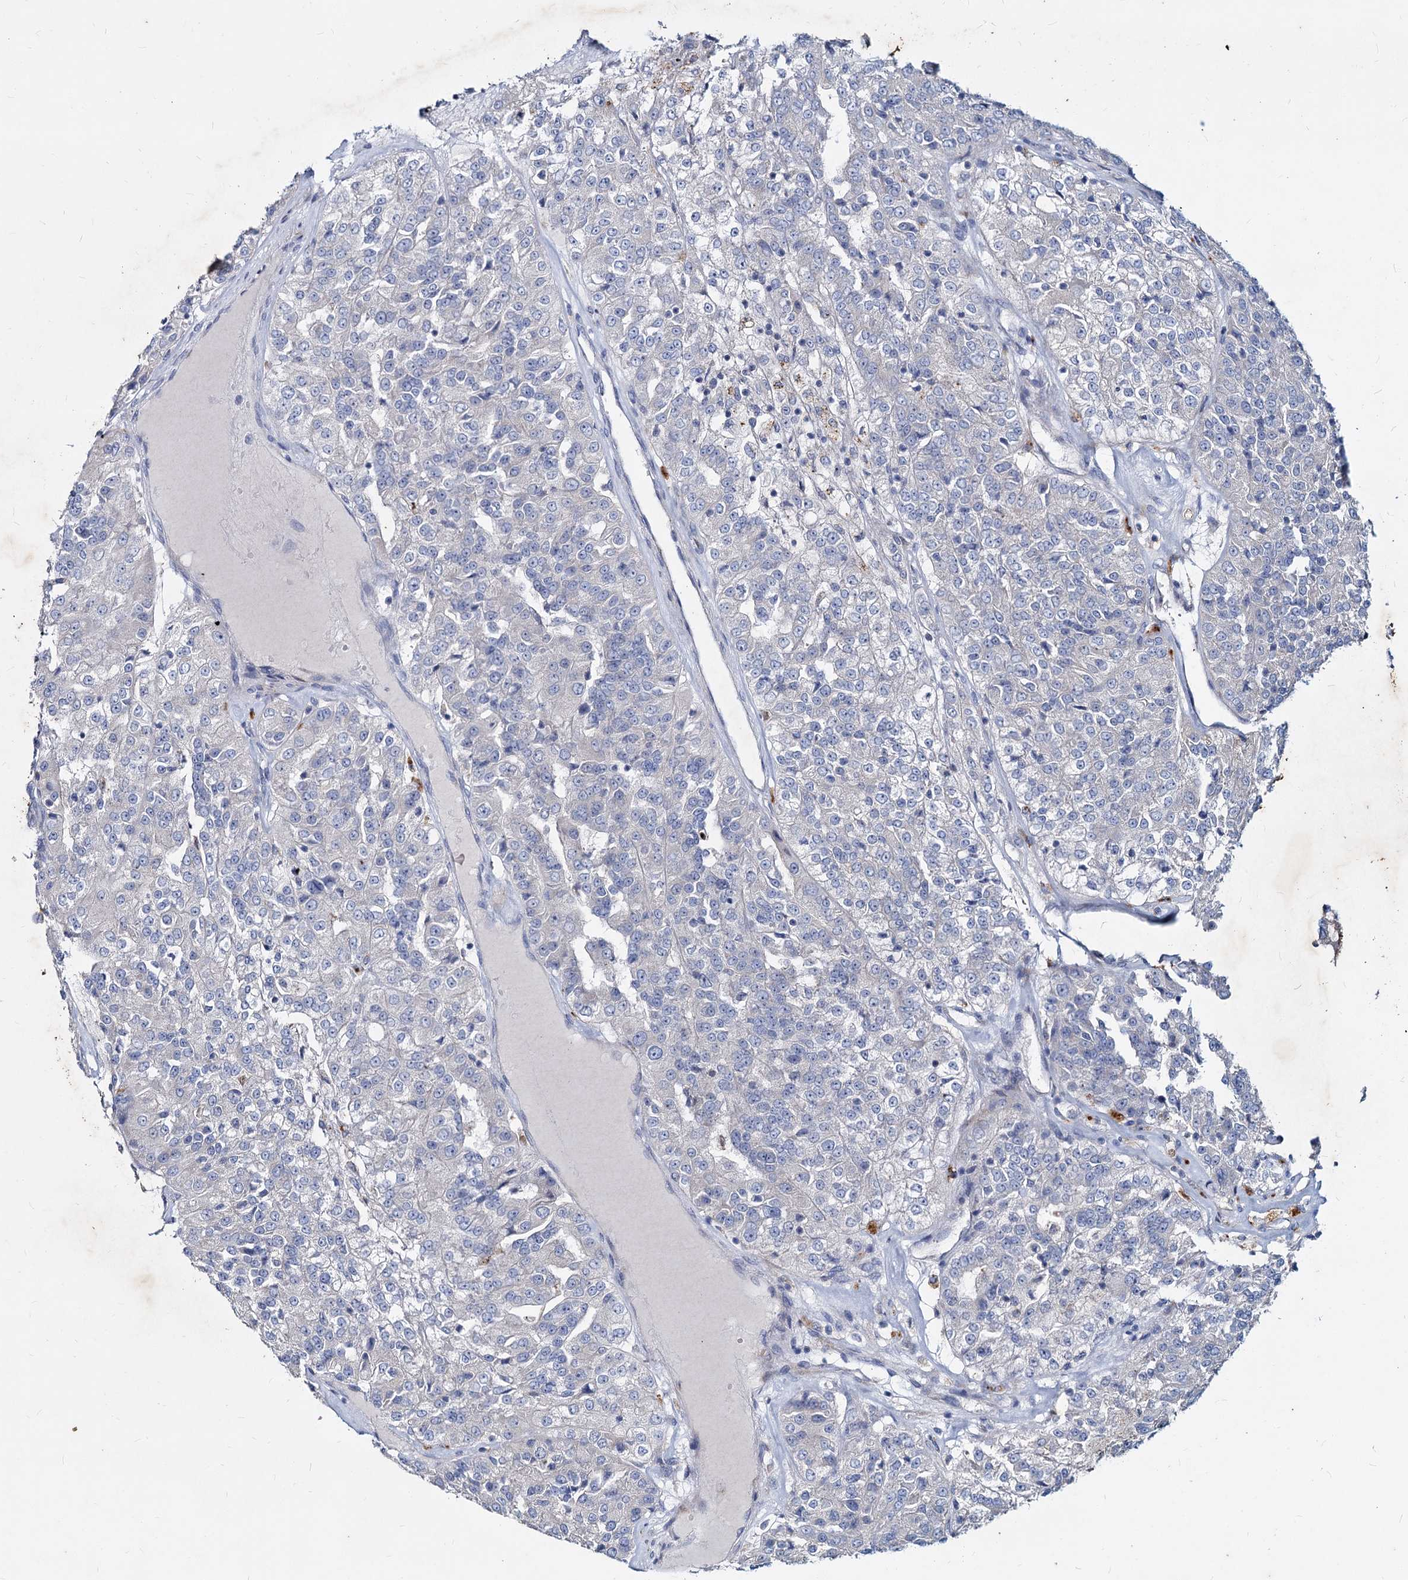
{"staining": {"intensity": "negative", "quantity": "none", "location": "none"}, "tissue": "renal cancer", "cell_type": "Tumor cells", "image_type": "cancer", "snomed": [{"axis": "morphology", "description": "Adenocarcinoma, NOS"}, {"axis": "topography", "description": "Kidney"}], "caption": "The photomicrograph shows no significant staining in tumor cells of renal cancer.", "gene": "AGBL4", "patient": {"sex": "female", "age": 63}}